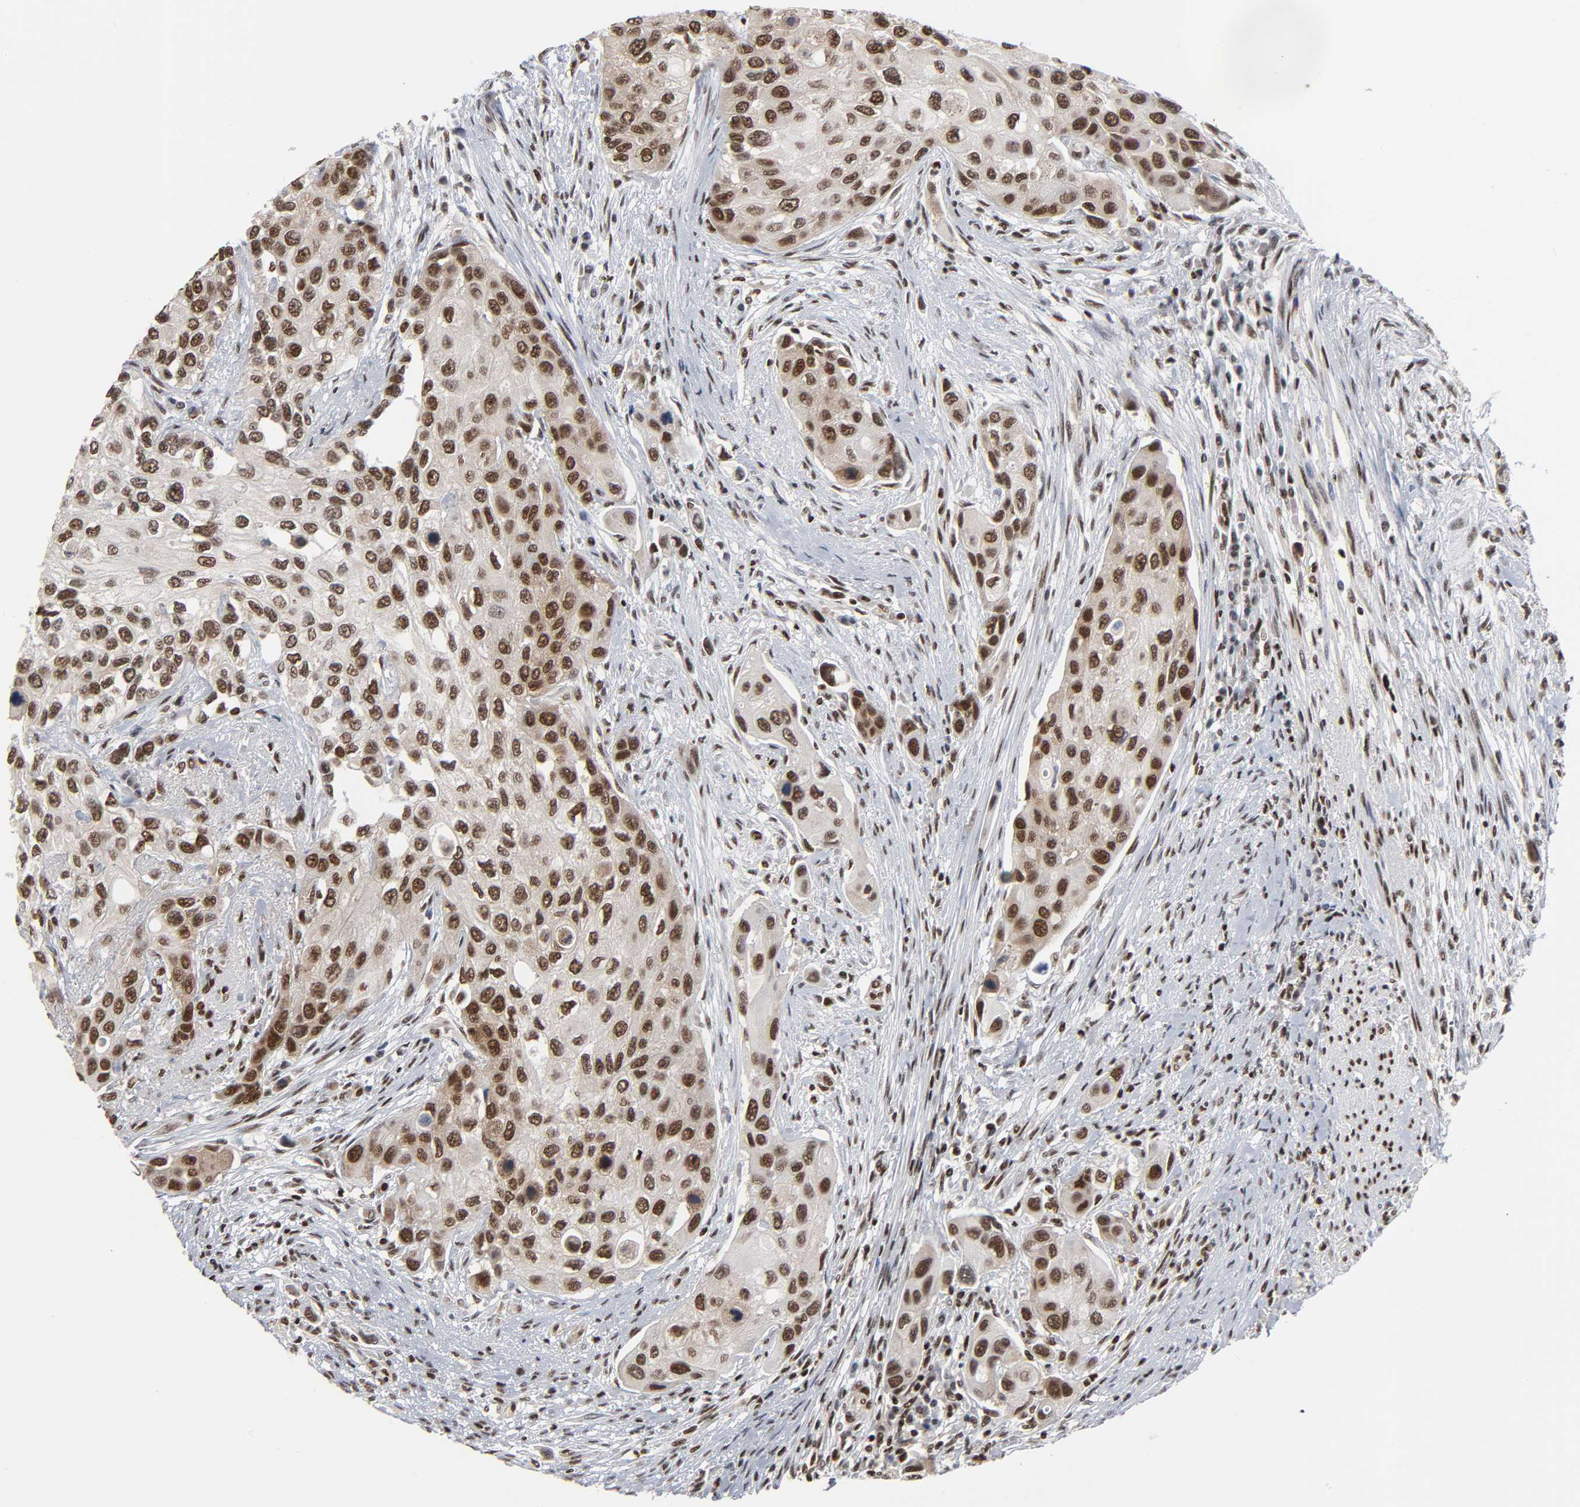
{"staining": {"intensity": "strong", "quantity": ">75%", "location": "nuclear"}, "tissue": "urothelial cancer", "cell_type": "Tumor cells", "image_type": "cancer", "snomed": [{"axis": "morphology", "description": "Urothelial carcinoma, High grade"}, {"axis": "topography", "description": "Urinary bladder"}], "caption": "Human urothelial cancer stained with a brown dye shows strong nuclear positive staining in approximately >75% of tumor cells.", "gene": "ILKAP", "patient": {"sex": "female", "age": 56}}